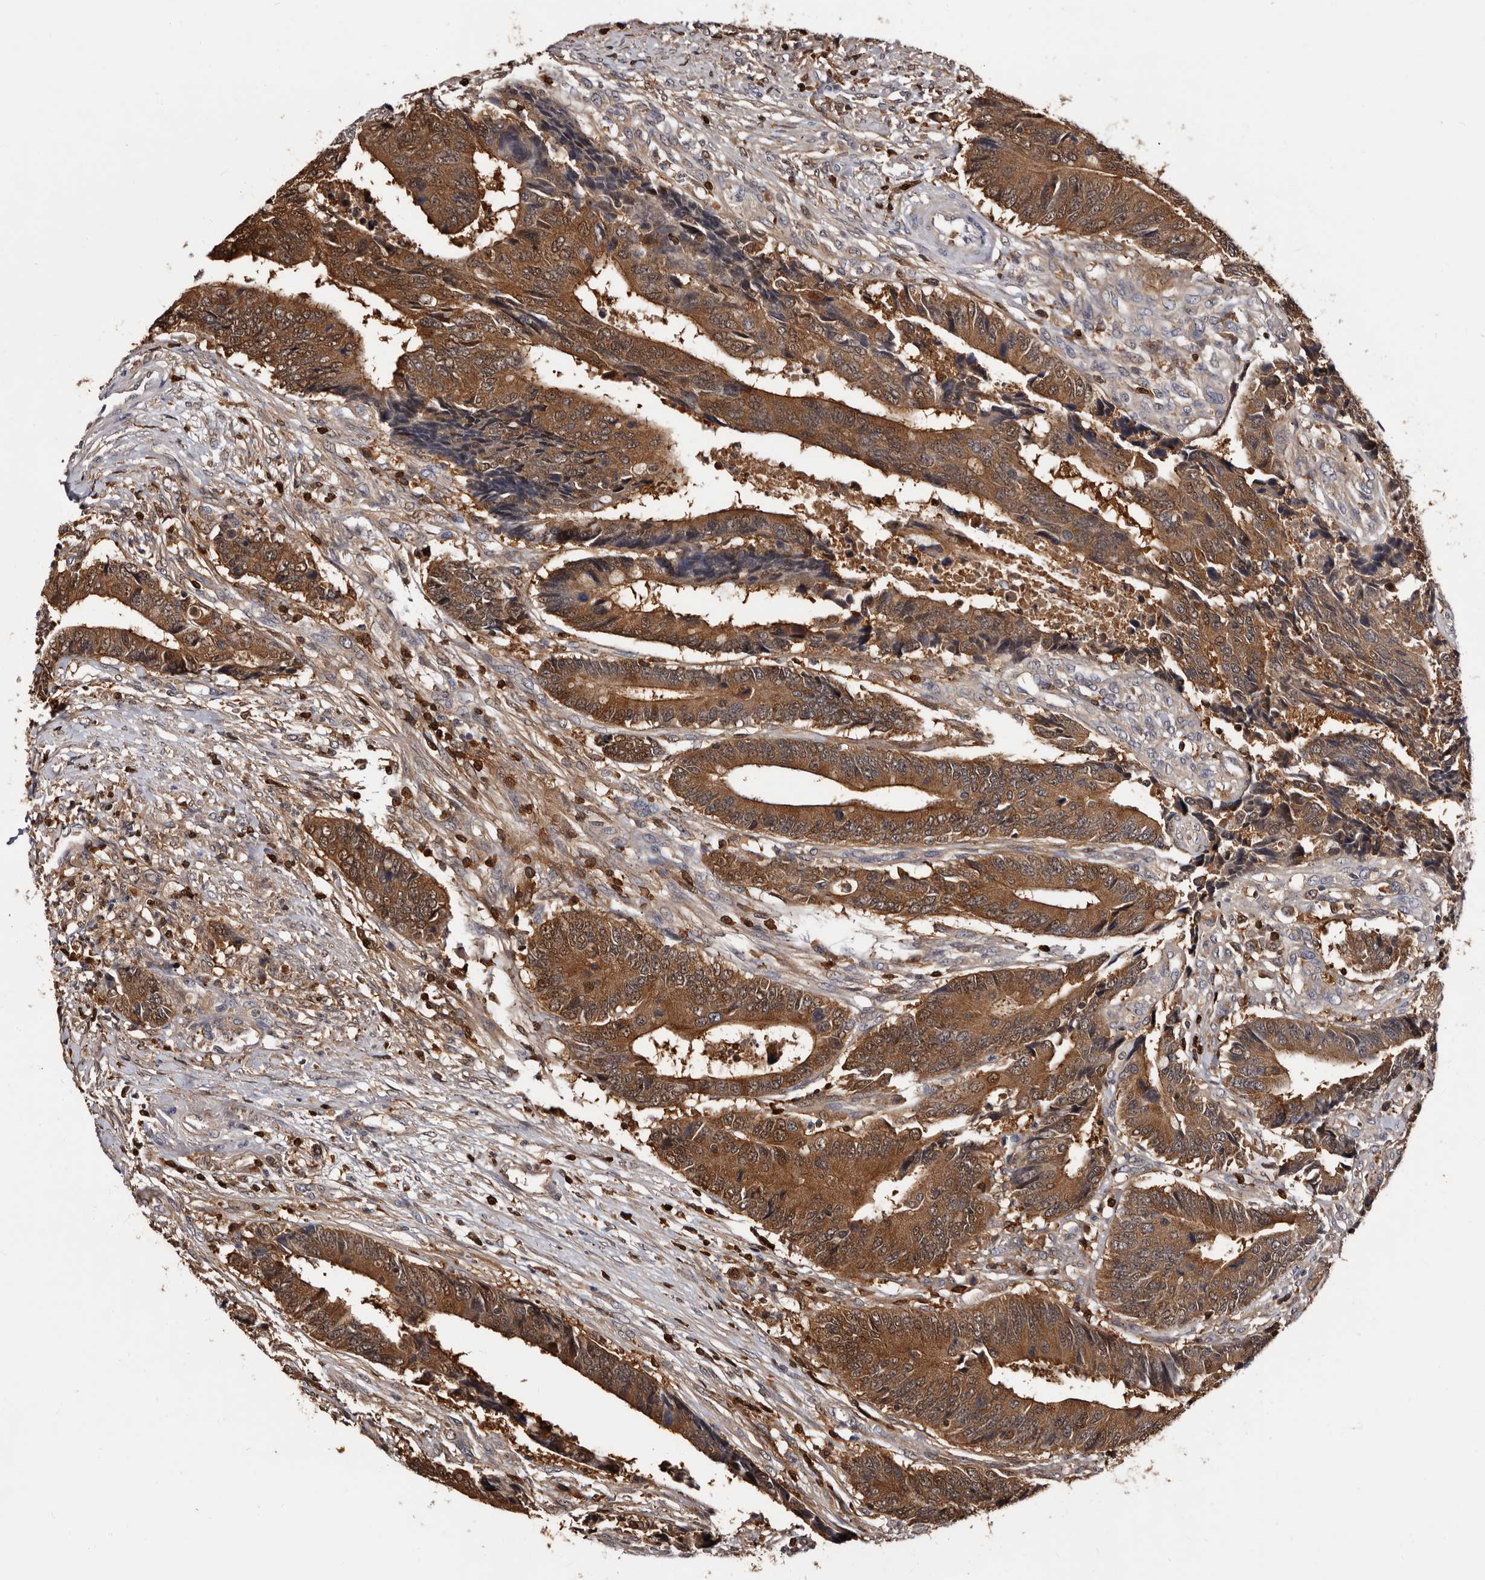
{"staining": {"intensity": "strong", "quantity": ">75%", "location": "cytoplasmic/membranous,nuclear"}, "tissue": "colorectal cancer", "cell_type": "Tumor cells", "image_type": "cancer", "snomed": [{"axis": "morphology", "description": "Adenocarcinoma, NOS"}, {"axis": "topography", "description": "Rectum"}], "caption": "Immunohistochemical staining of colorectal cancer displays high levels of strong cytoplasmic/membranous and nuclear protein expression in approximately >75% of tumor cells.", "gene": "DNPH1", "patient": {"sex": "male", "age": 84}}